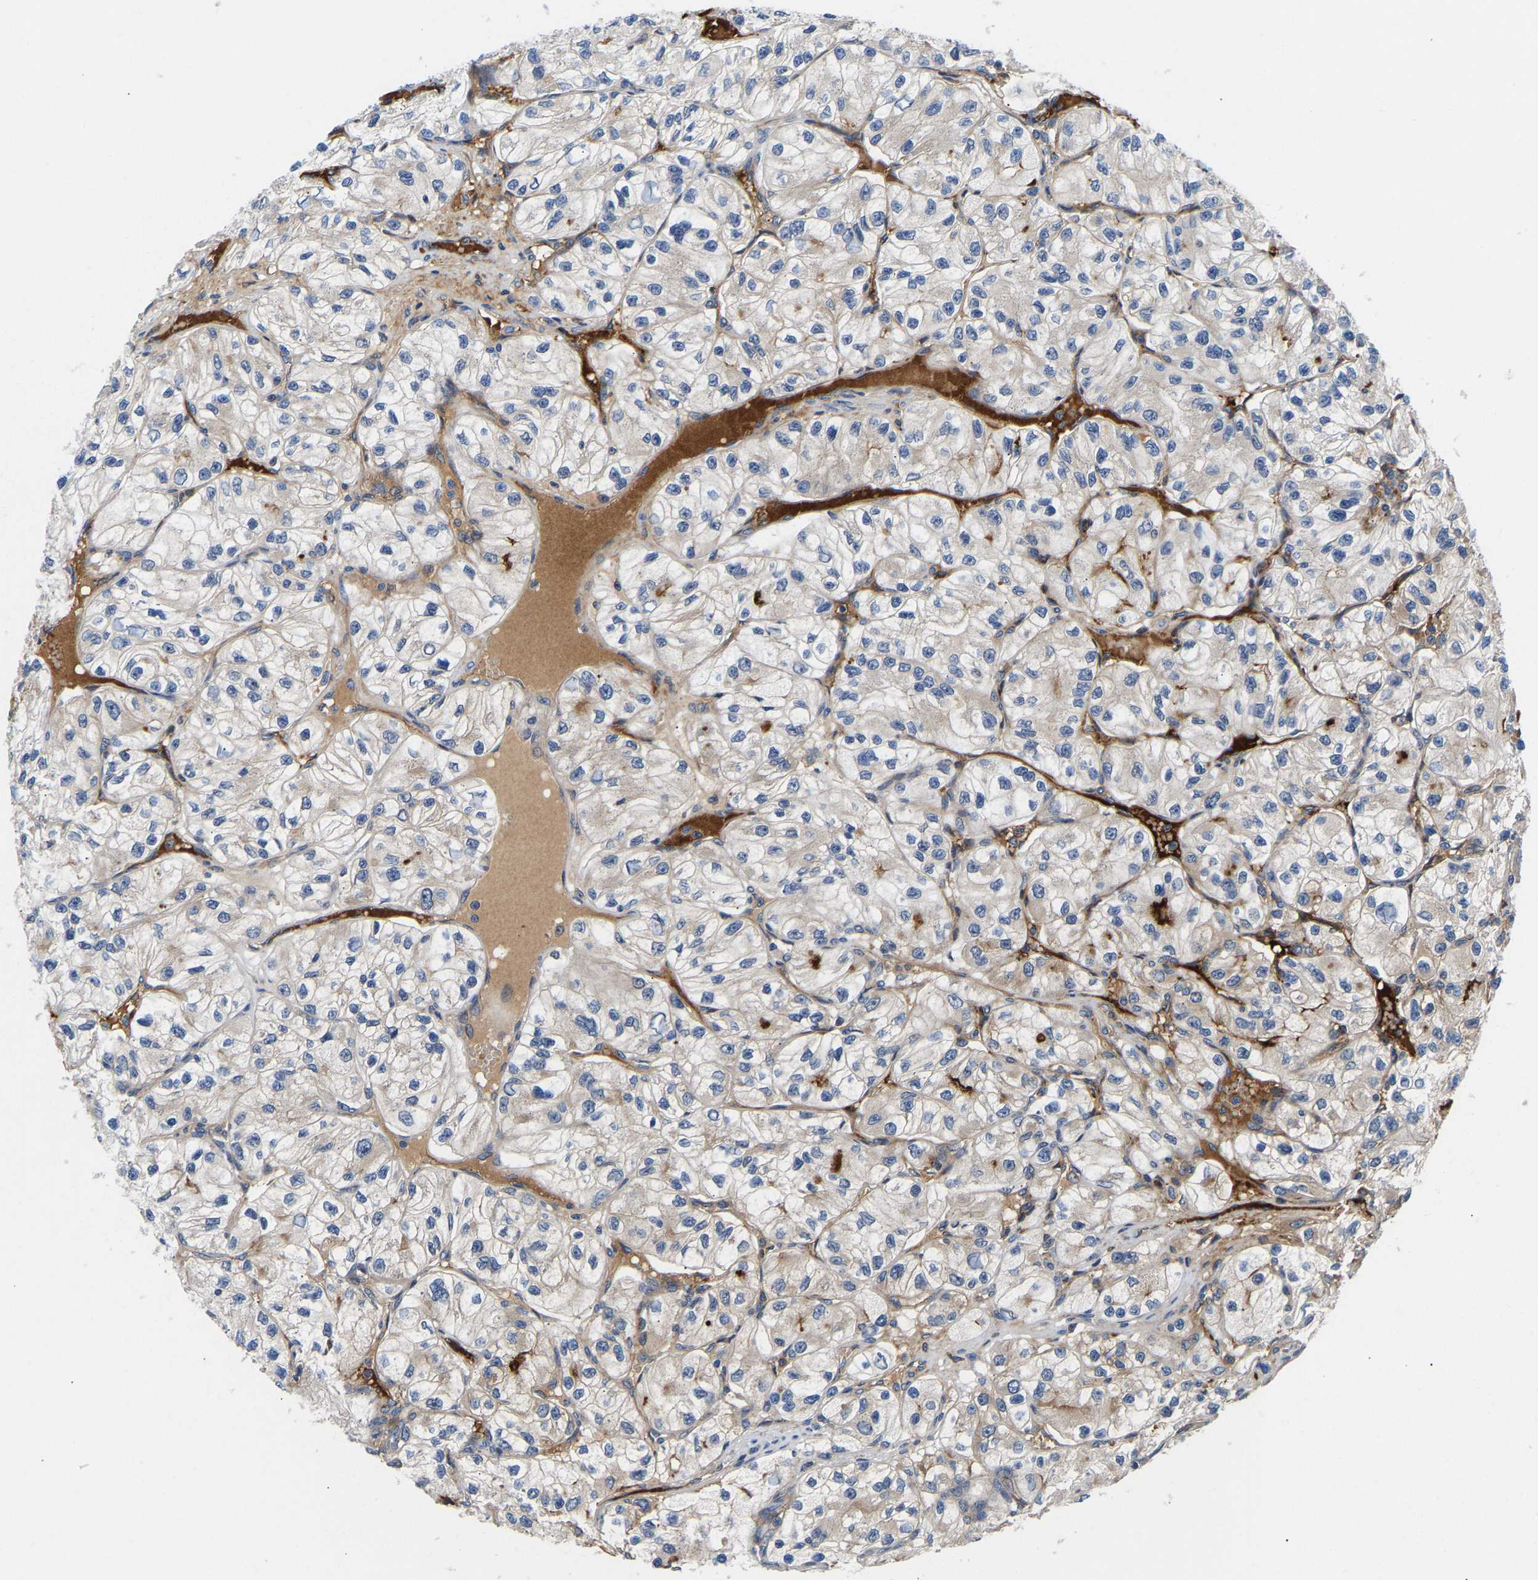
{"staining": {"intensity": "negative", "quantity": "none", "location": "none"}, "tissue": "renal cancer", "cell_type": "Tumor cells", "image_type": "cancer", "snomed": [{"axis": "morphology", "description": "Adenocarcinoma, NOS"}, {"axis": "topography", "description": "Kidney"}], "caption": "Immunohistochemistry (IHC) of renal cancer (adenocarcinoma) displays no staining in tumor cells.", "gene": "AIMP2", "patient": {"sex": "female", "age": 57}}